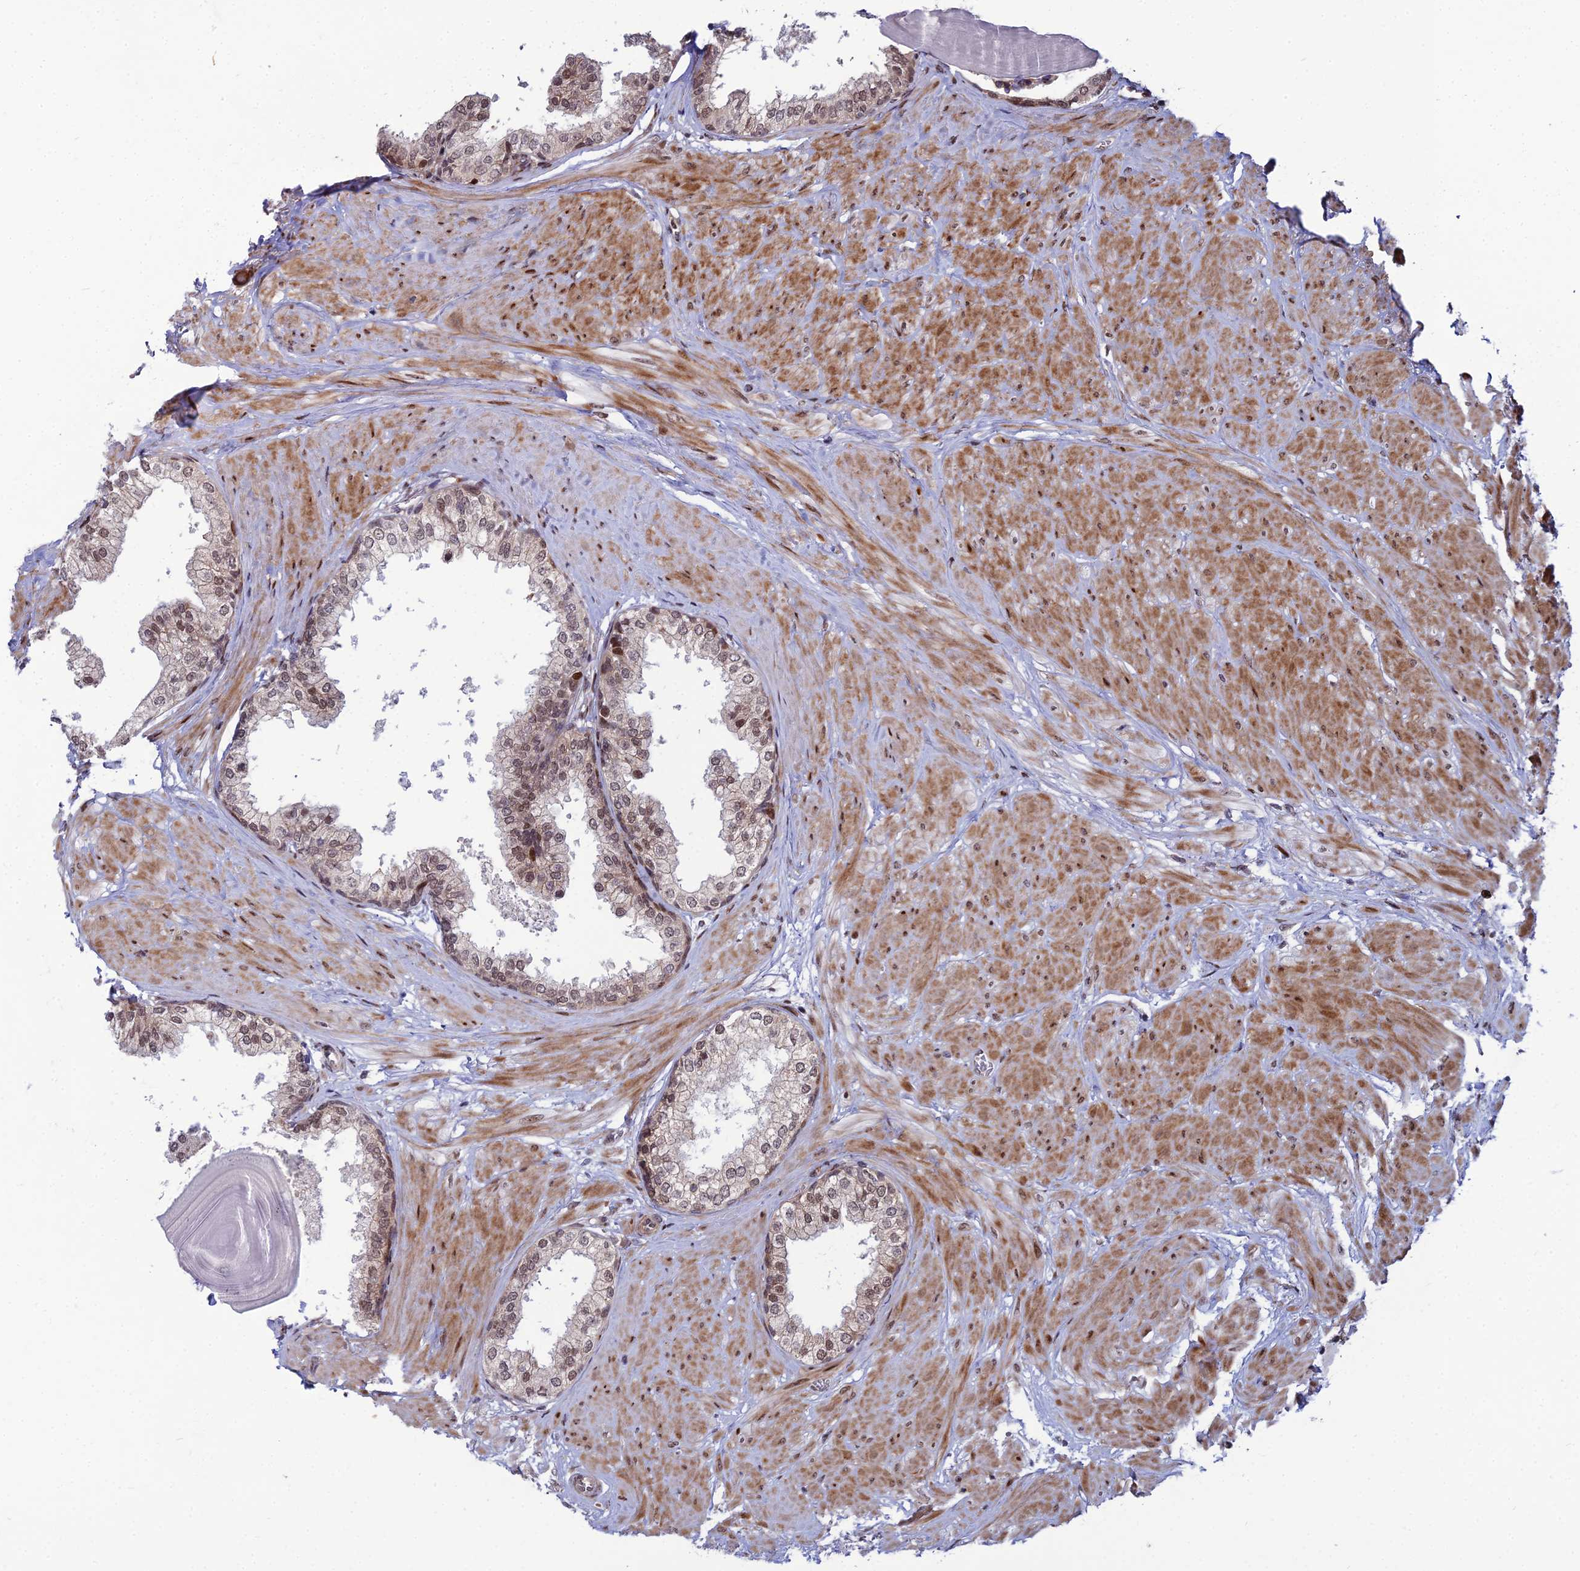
{"staining": {"intensity": "moderate", "quantity": "25%-75%", "location": "cytoplasmic/membranous,nuclear"}, "tissue": "prostate", "cell_type": "Glandular cells", "image_type": "normal", "snomed": [{"axis": "morphology", "description": "Normal tissue, NOS"}, {"axis": "topography", "description": "Prostate"}], "caption": "DAB (3,3'-diaminobenzidine) immunohistochemical staining of benign human prostate exhibits moderate cytoplasmic/membranous,nuclear protein expression in about 25%-75% of glandular cells.", "gene": "ZNF668", "patient": {"sex": "male", "age": 48}}